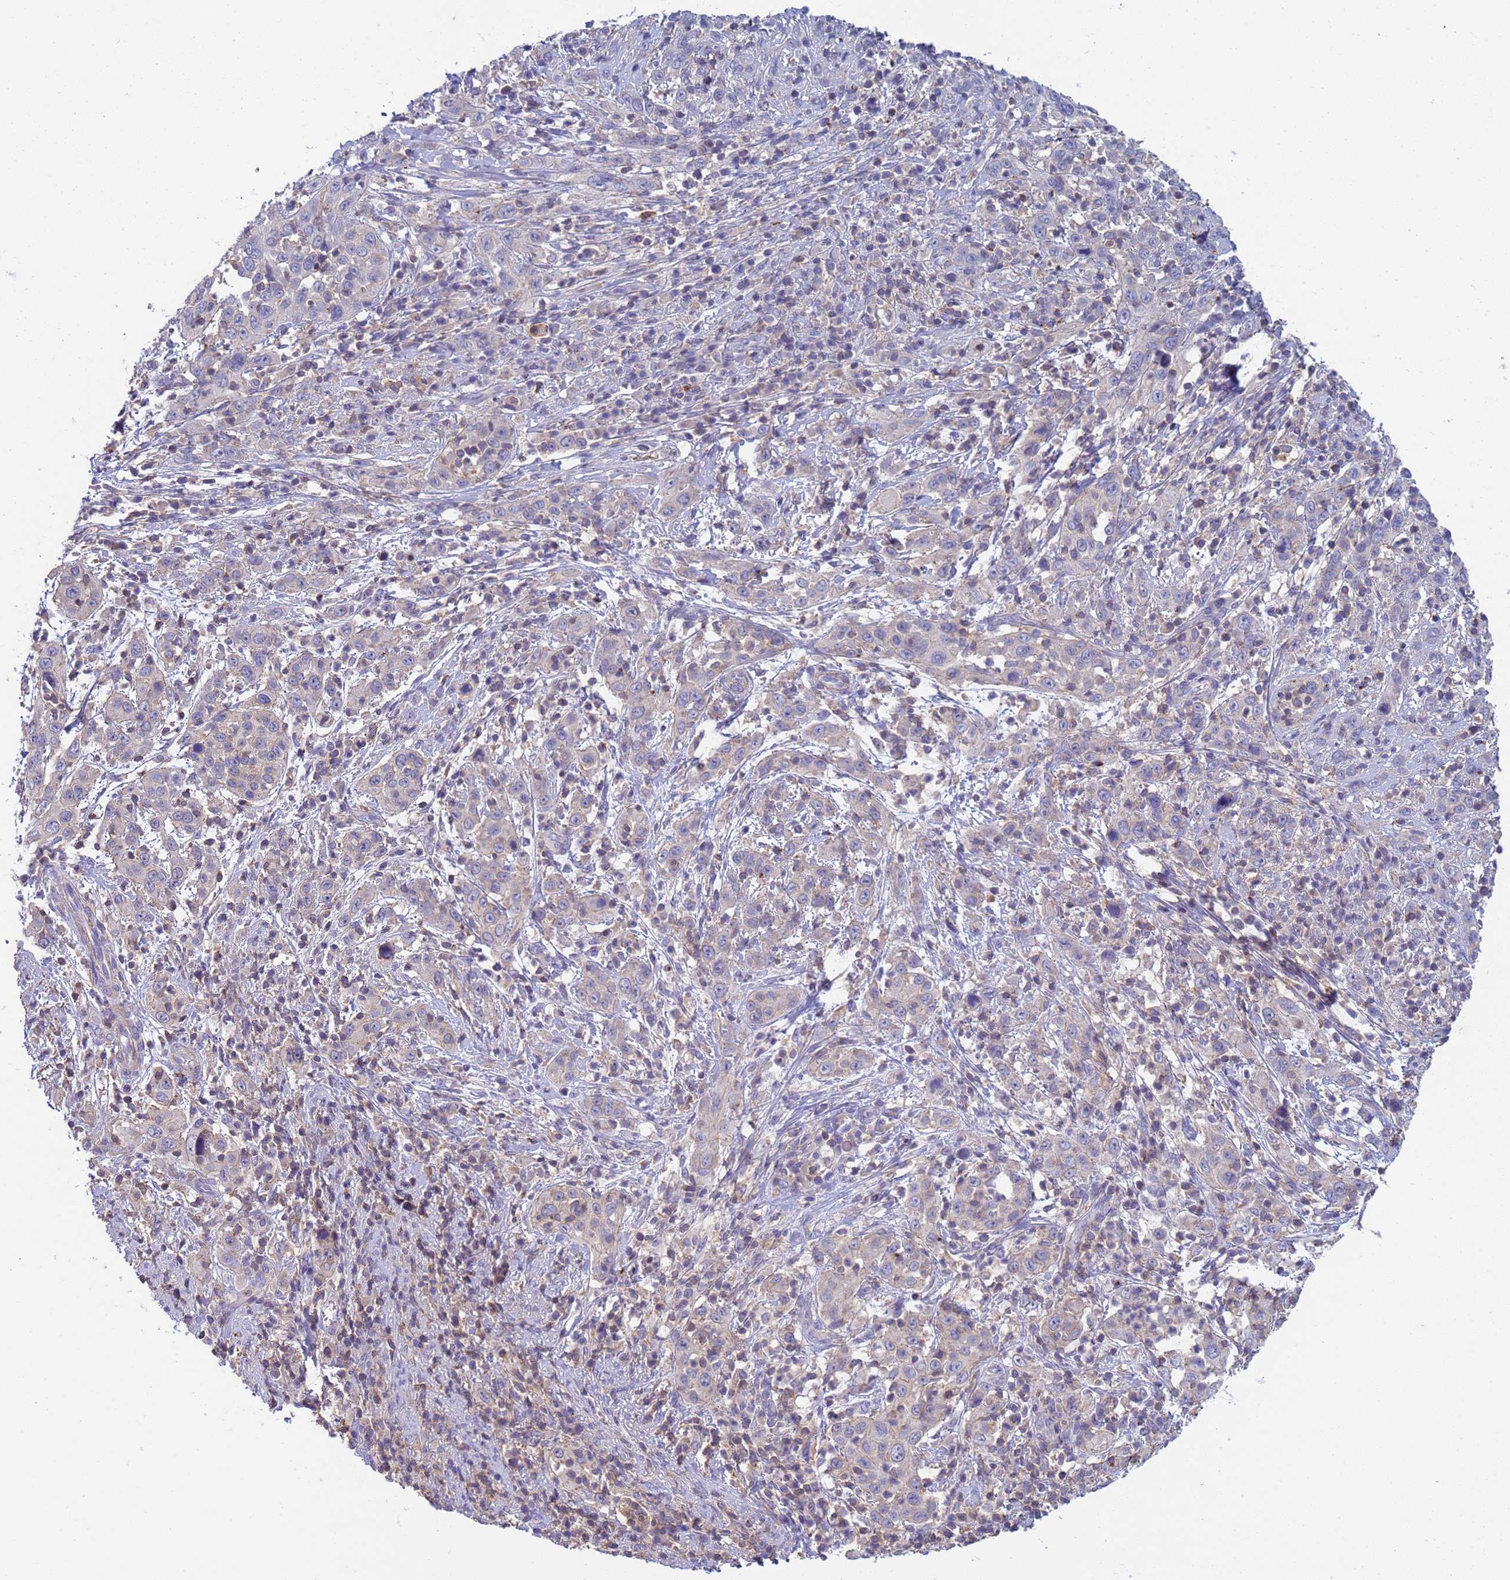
{"staining": {"intensity": "negative", "quantity": "none", "location": "none"}, "tissue": "cervical cancer", "cell_type": "Tumor cells", "image_type": "cancer", "snomed": [{"axis": "morphology", "description": "Squamous cell carcinoma, NOS"}, {"axis": "topography", "description": "Cervix"}], "caption": "Immunohistochemistry image of neoplastic tissue: squamous cell carcinoma (cervical) stained with DAB (3,3'-diaminobenzidine) shows no significant protein expression in tumor cells.", "gene": "KLHL13", "patient": {"sex": "female", "age": 46}}